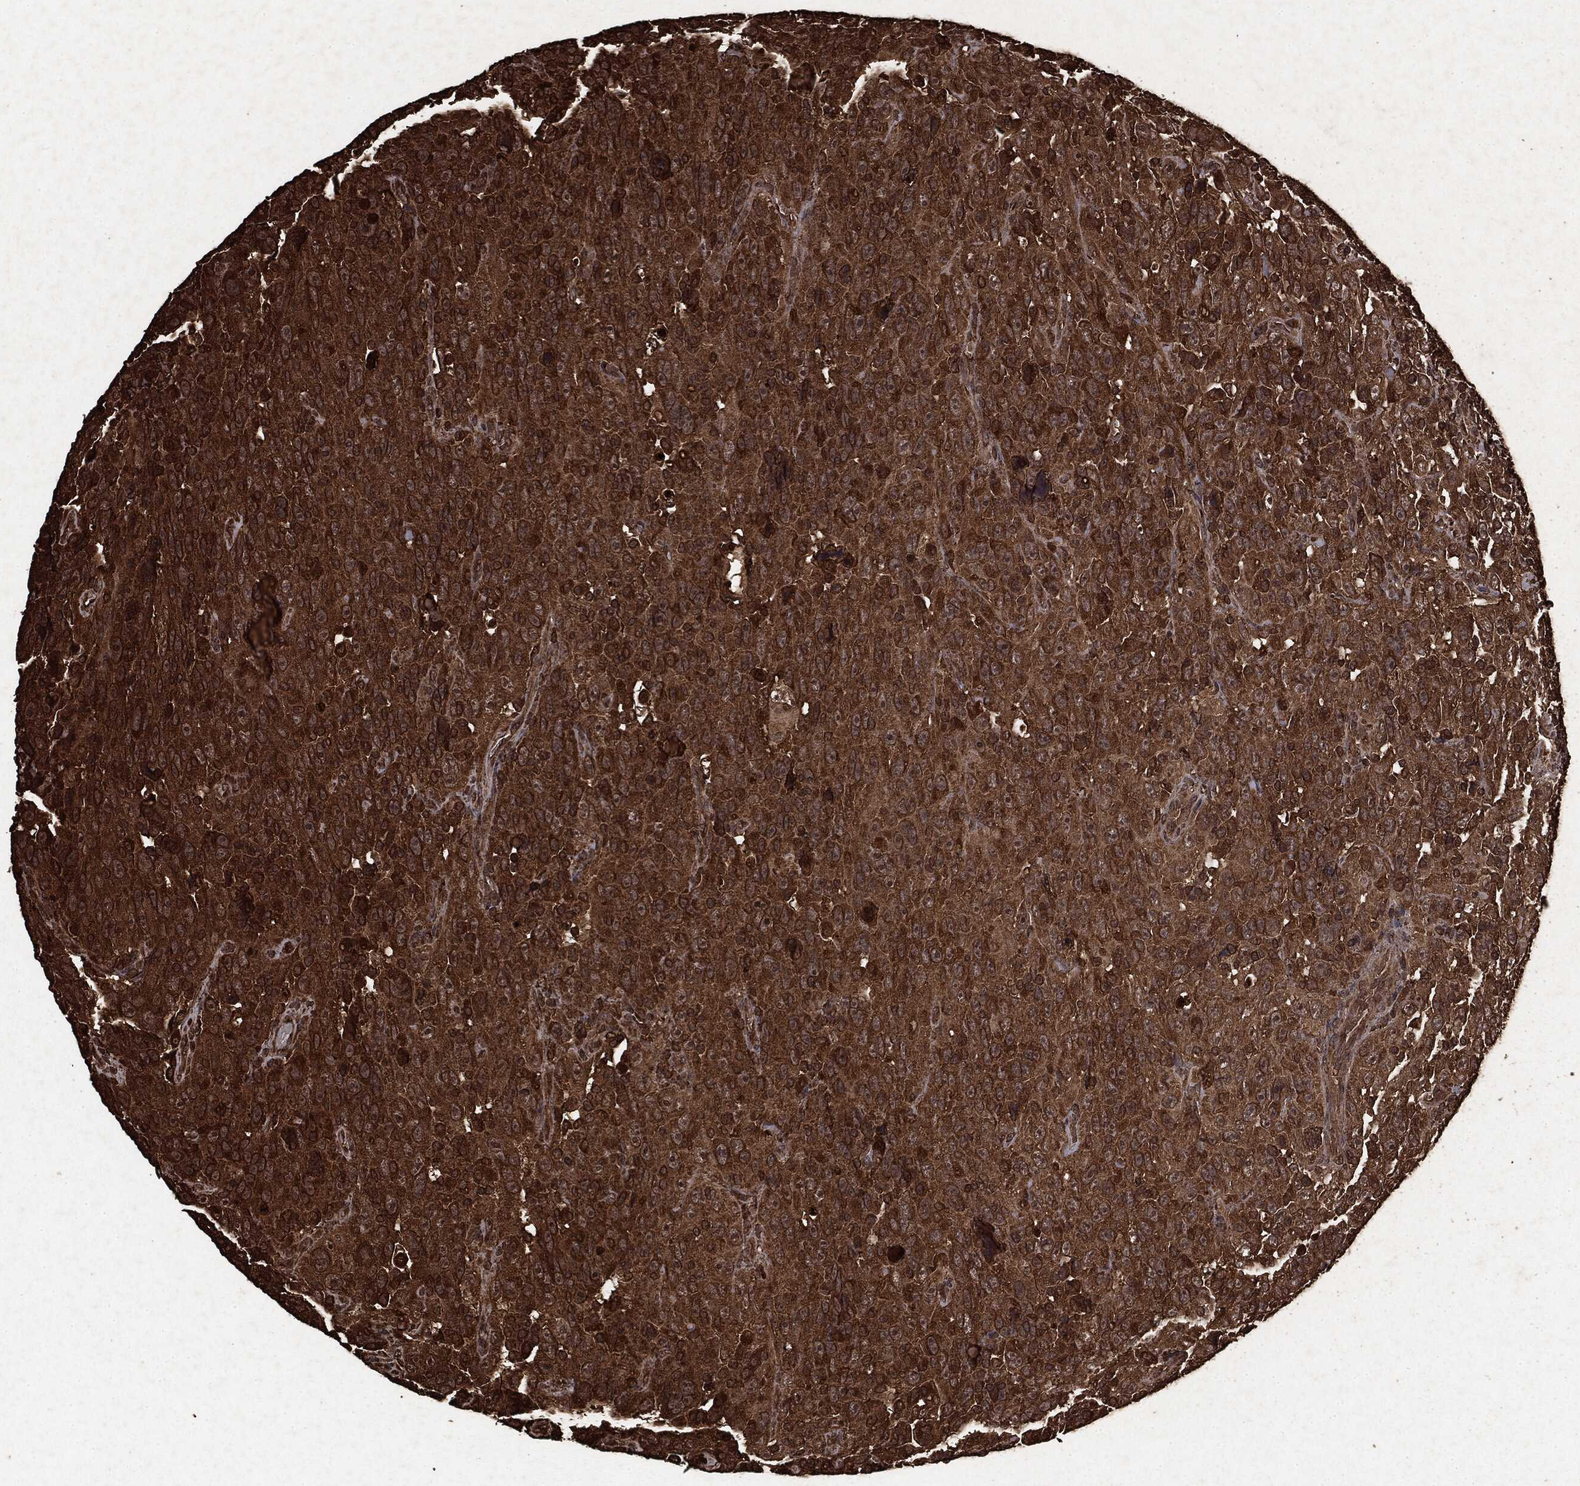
{"staining": {"intensity": "strong", "quantity": ">75%", "location": "cytoplasmic/membranous"}, "tissue": "urothelial cancer", "cell_type": "Tumor cells", "image_type": "cancer", "snomed": [{"axis": "morphology", "description": "Urothelial carcinoma, NOS"}, {"axis": "morphology", "description": "Urothelial carcinoma, High grade"}, {"axis": "topography", "description": "Urinary bladder"}], "caption": "High-magnification brightfield microscopy of urothelial cancer stained with DAB (brown) and counterstained with hematoxylin (blue). tumor cells exhibit strong cytoplasmic/membranous staining is seen in approximately>75% of cells. Nuclei are stained in blue.", "gene": "ARAF", "patient": {"sex": "female", "age": 73}}